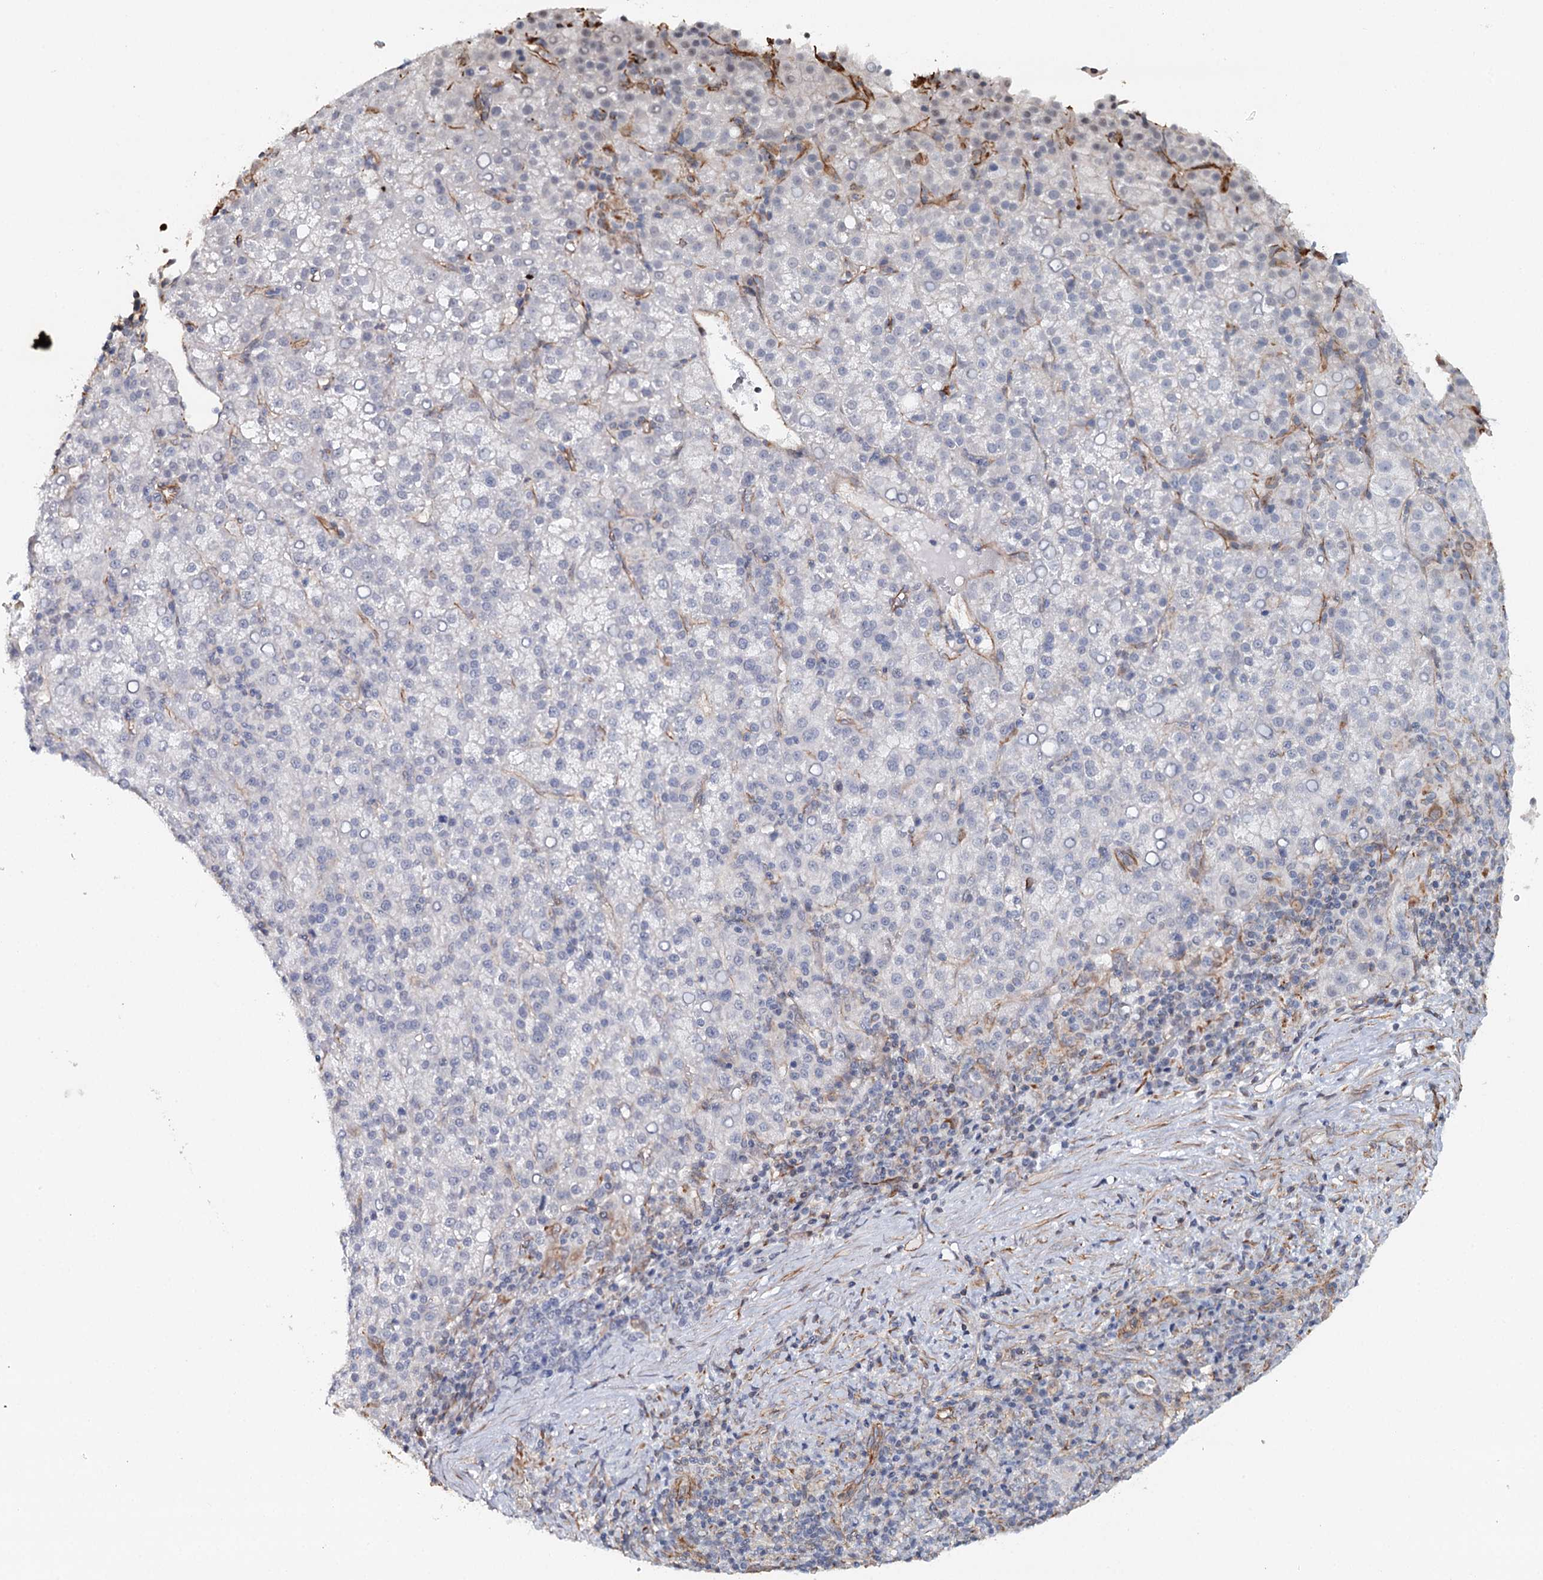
{"staining": {"intensity": "negative", "quantity": "none", "location": "none"}, "tissue": "liver cancer", "cell_type": "Tumor cells", "image_type": "cancer", "snomed": [{"axis": "morphology", "description": "Carcinoma, Hepatocellular, NOS"}, {"axis": "topography", "description": "Liver"}], "caption": "DAB immunohistochemical staining of liver cancer (hepatocellular carcinoma) demonstrates no significant staining in tumor cells.", "gene": "SYNPO", "patient": {"sex": "female", "age": 58}}